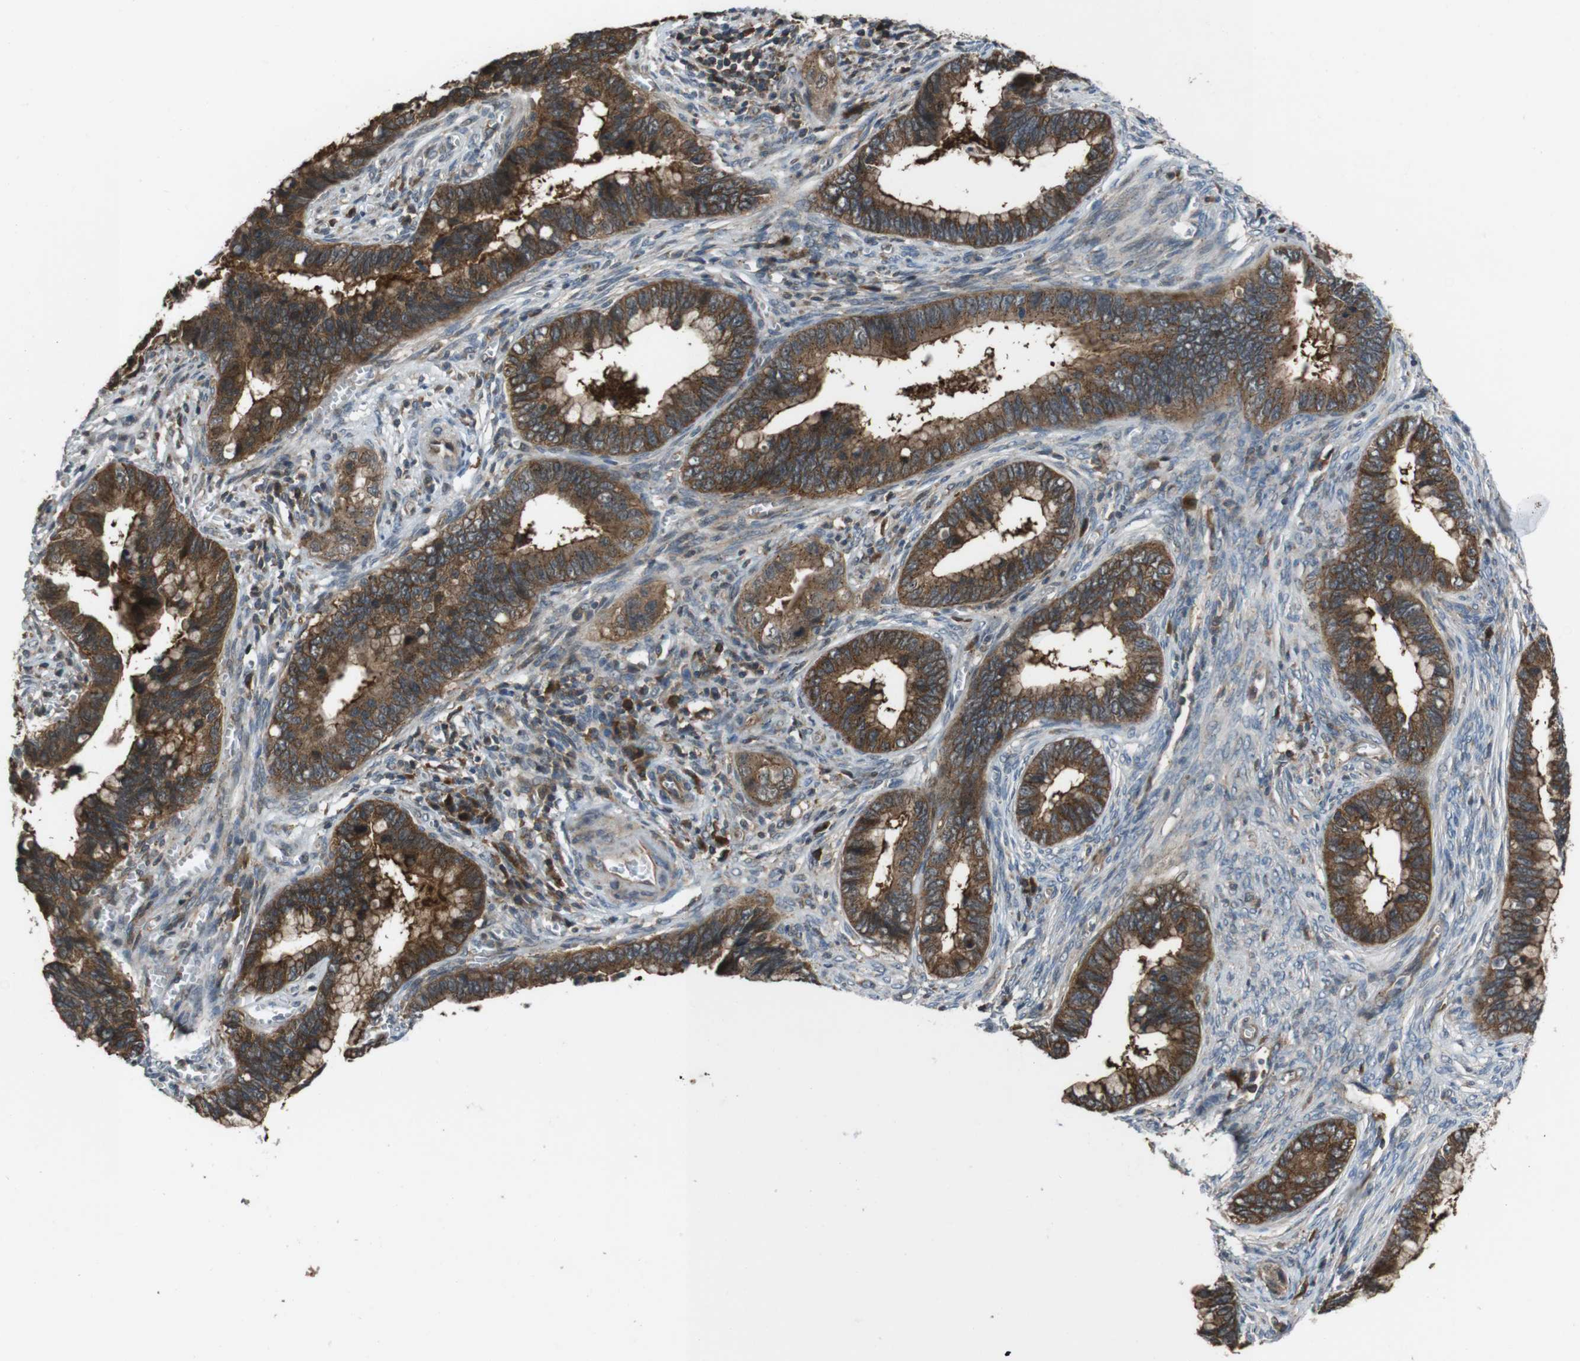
{"staining": {"intensity": "strong", "quantity": ">75%", "location": "cytoplasmic/membranous"}, "tissue": "cervical cancer", "cell_type": "Tumor cells", "image_type": "cancer", "snomed": [{"axis": "morphology", "description": "Adenocarcinoma, NOS"}, {"axis": "topography", "description": "Cervix"}], "caption": "Cervical cancer stained for a protein (brown) reveals strong cytoplasmic/membranous positive staining in approximately >75% of tumor cells.", "gene": "SLC22A23", "patient": {"sex": "female", "age": 44}}